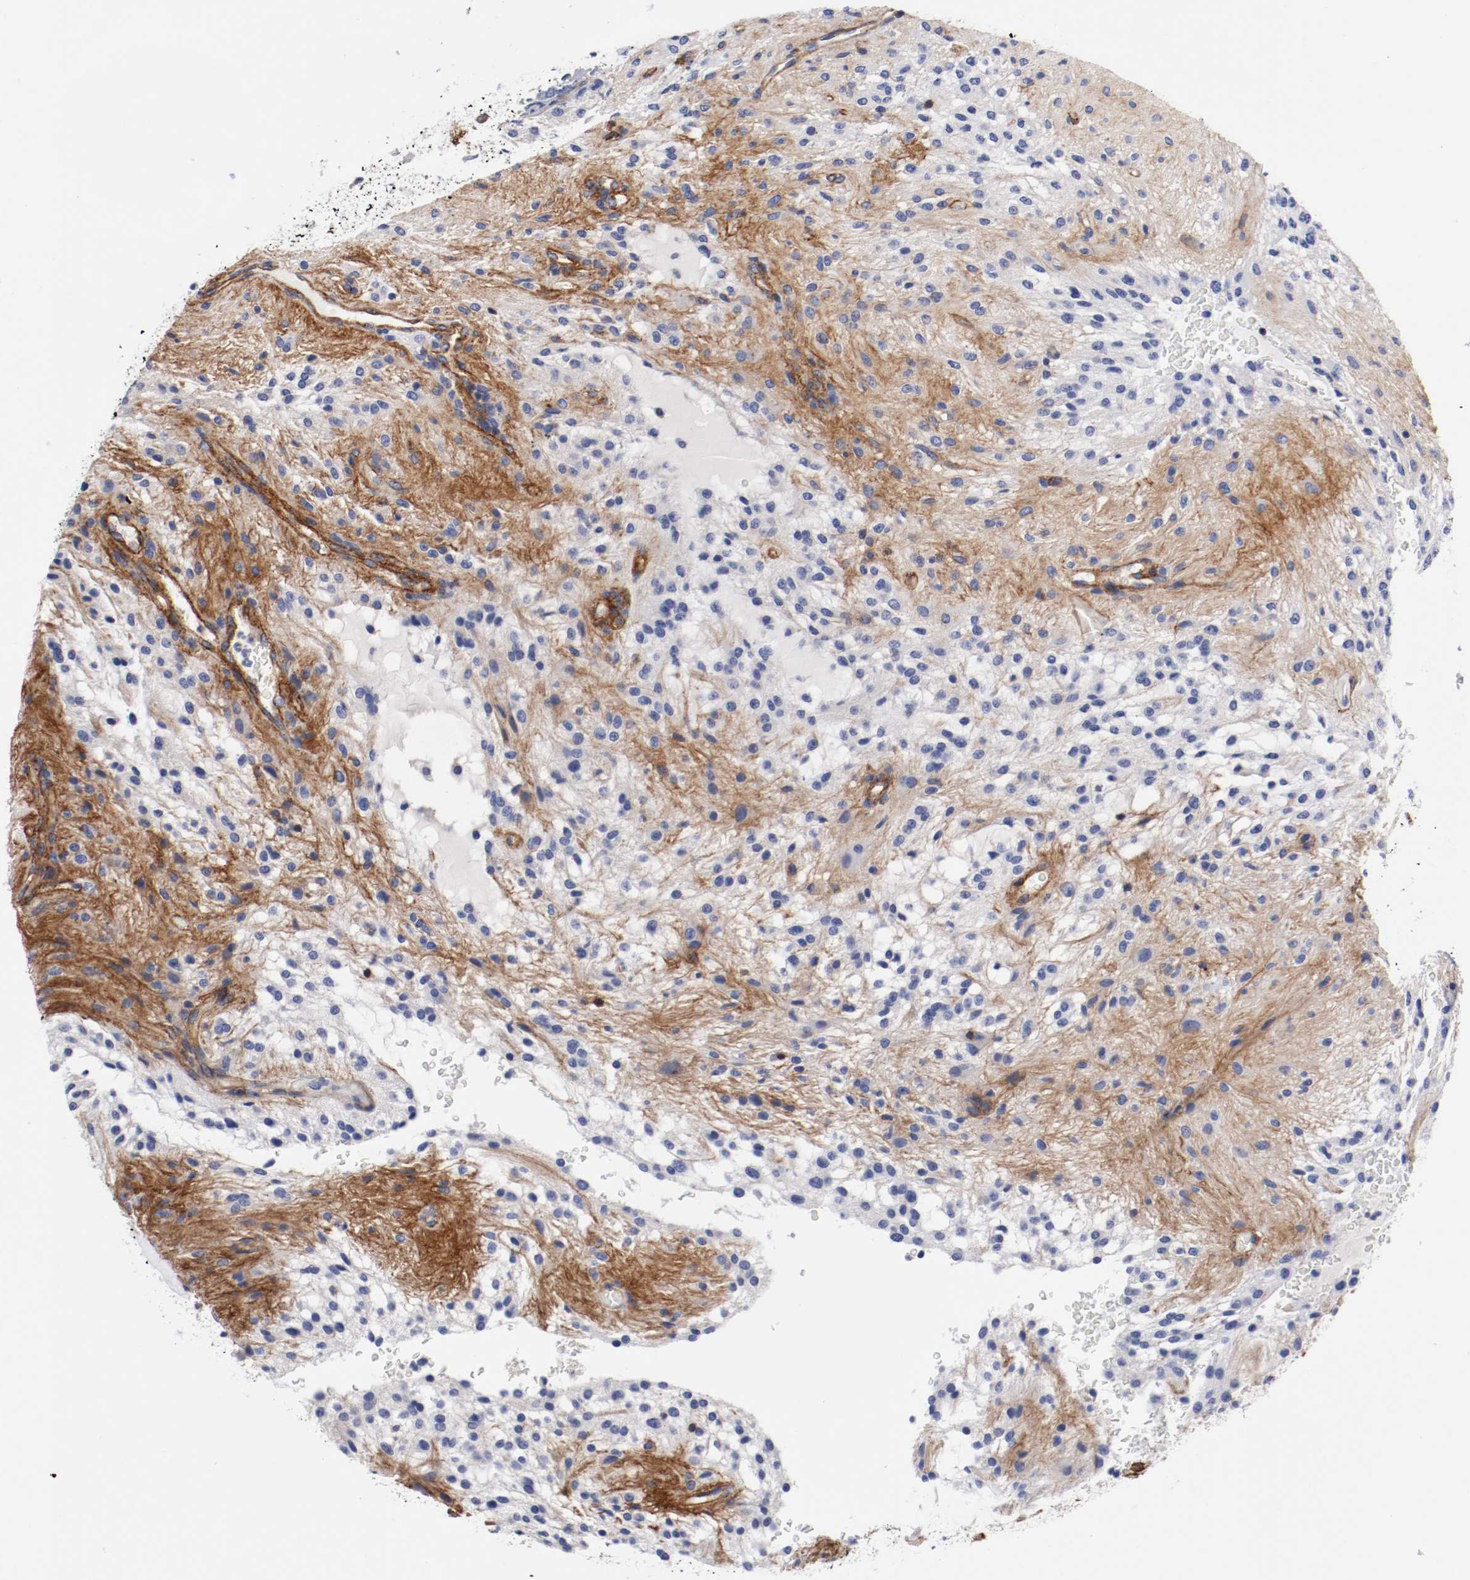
{"staining": {"intensity": "moderate", "quantity": "<25%", "location": "cytoplasmic/membranous"}, "tissue": "glioma", "cell_type": "Tumor cells", "image_type": "cancer", "snomed": [{"axis": "morphology", "description": "Glioma, malignant, NOS"}, {"axis": "topography", "description": "Cerebellum"}], "caption": "Immunohistochemical staining of human glioma (malignant) exhibits low levels of moderate cytoplasmic/membranous positivity in approximately <25% of tumor cells. The protein is stained brown, and the nuclei are stained in blue (DAB IHC with brightfield microscopy, high magnification).", "gene": "IFITM1", "patient": {"sex": "female", "age": 10}}